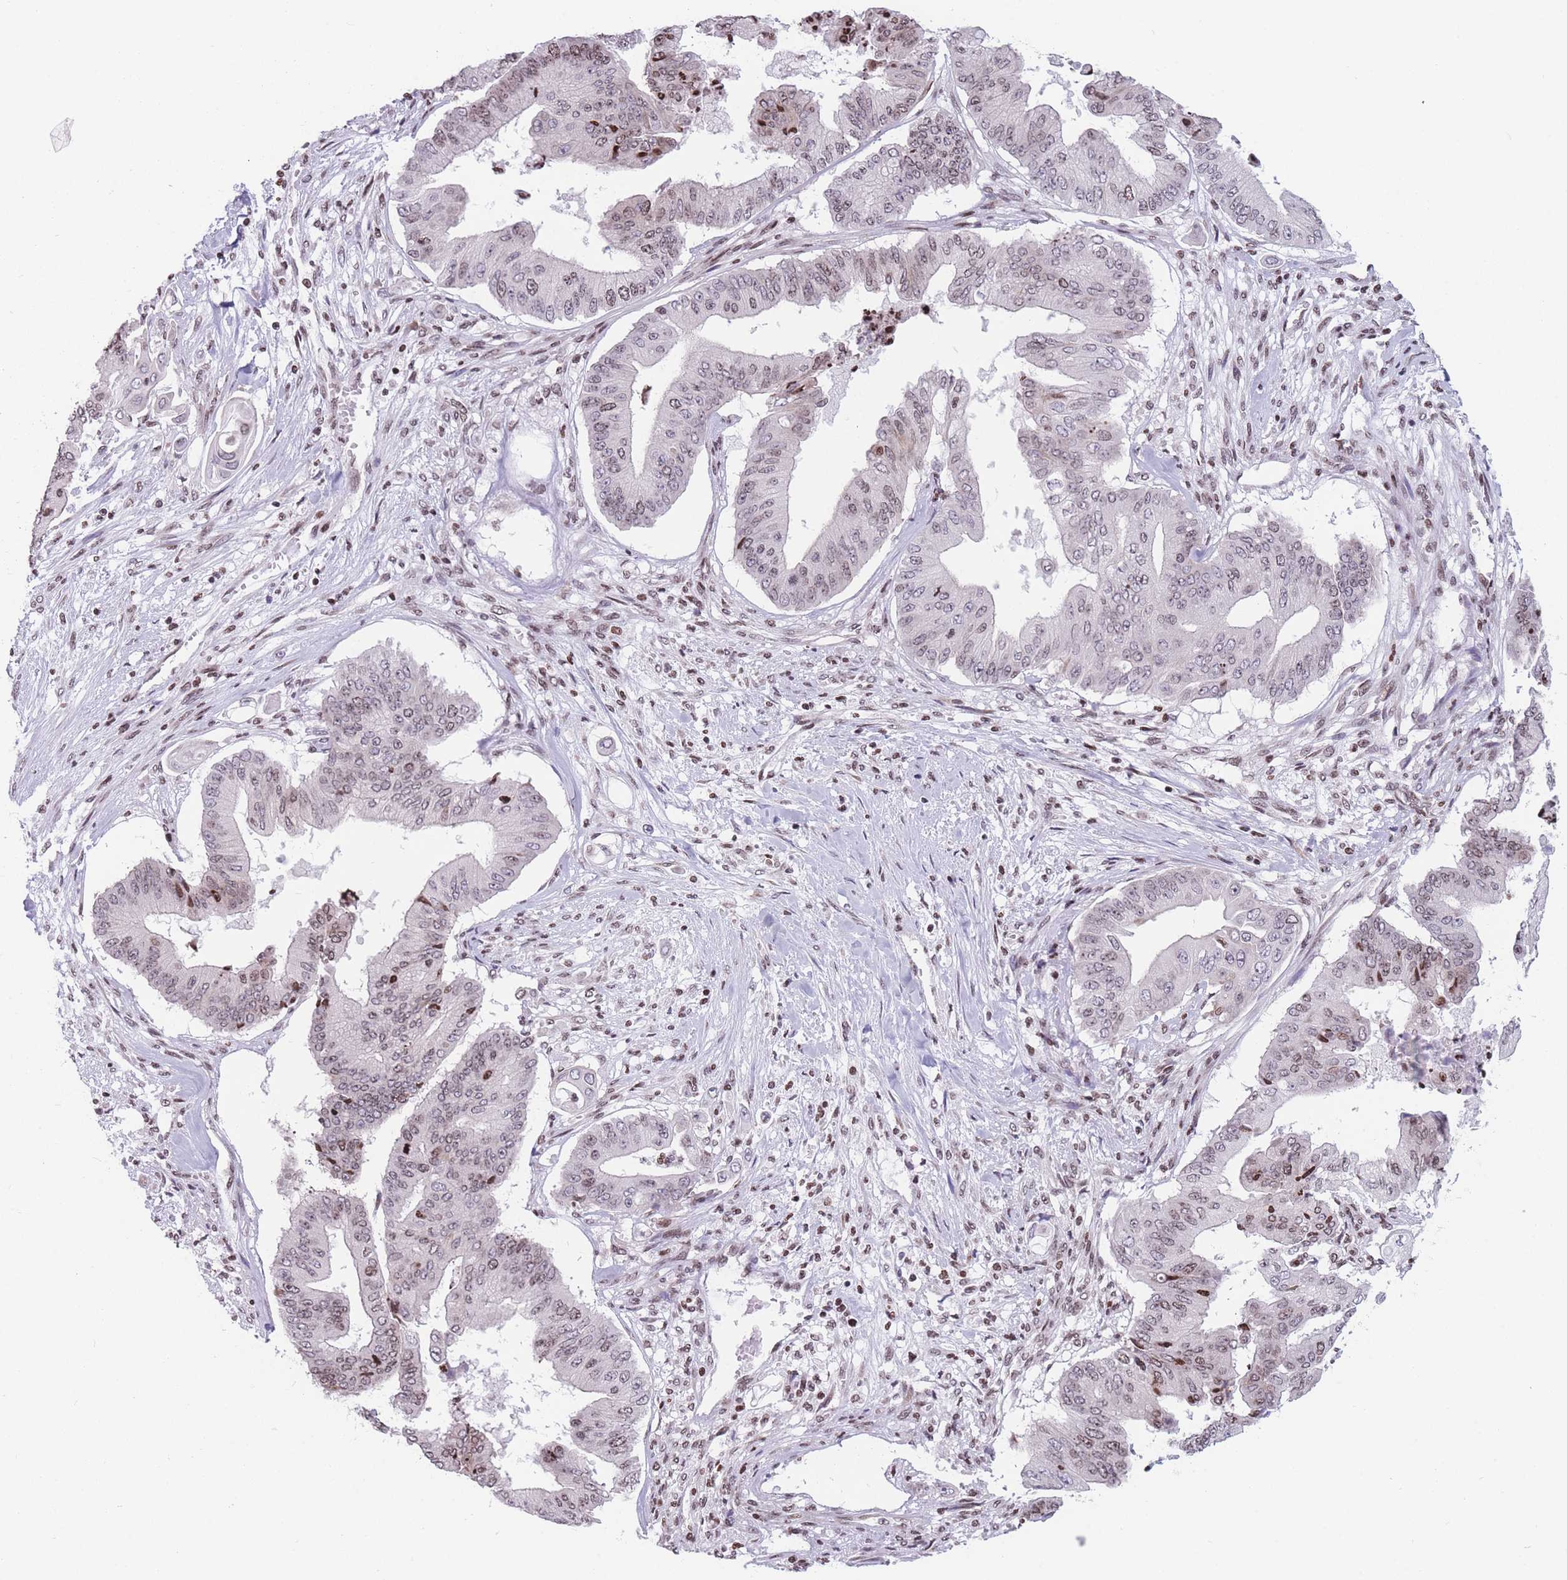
{"staining": {"intensity": "weak", "quantity": ">75%", "location": "nuclear"}, "tissue": "pancreatic cancer", "cell_type": "Tumor cells", "image_type": "cancer", "snomed": [{"axis": "morphology", "description": "Adenocarcinoma, NOS"}, {"axis": "topography", "description": "Pancreas"}], "caption": "Pancreatic cancer stained for a protein (brown) displays weak nuclear positive staining in approximately >75% of tumor cells.", "gene": "AK9", "patient": {"sex": "female", "age": 77}}